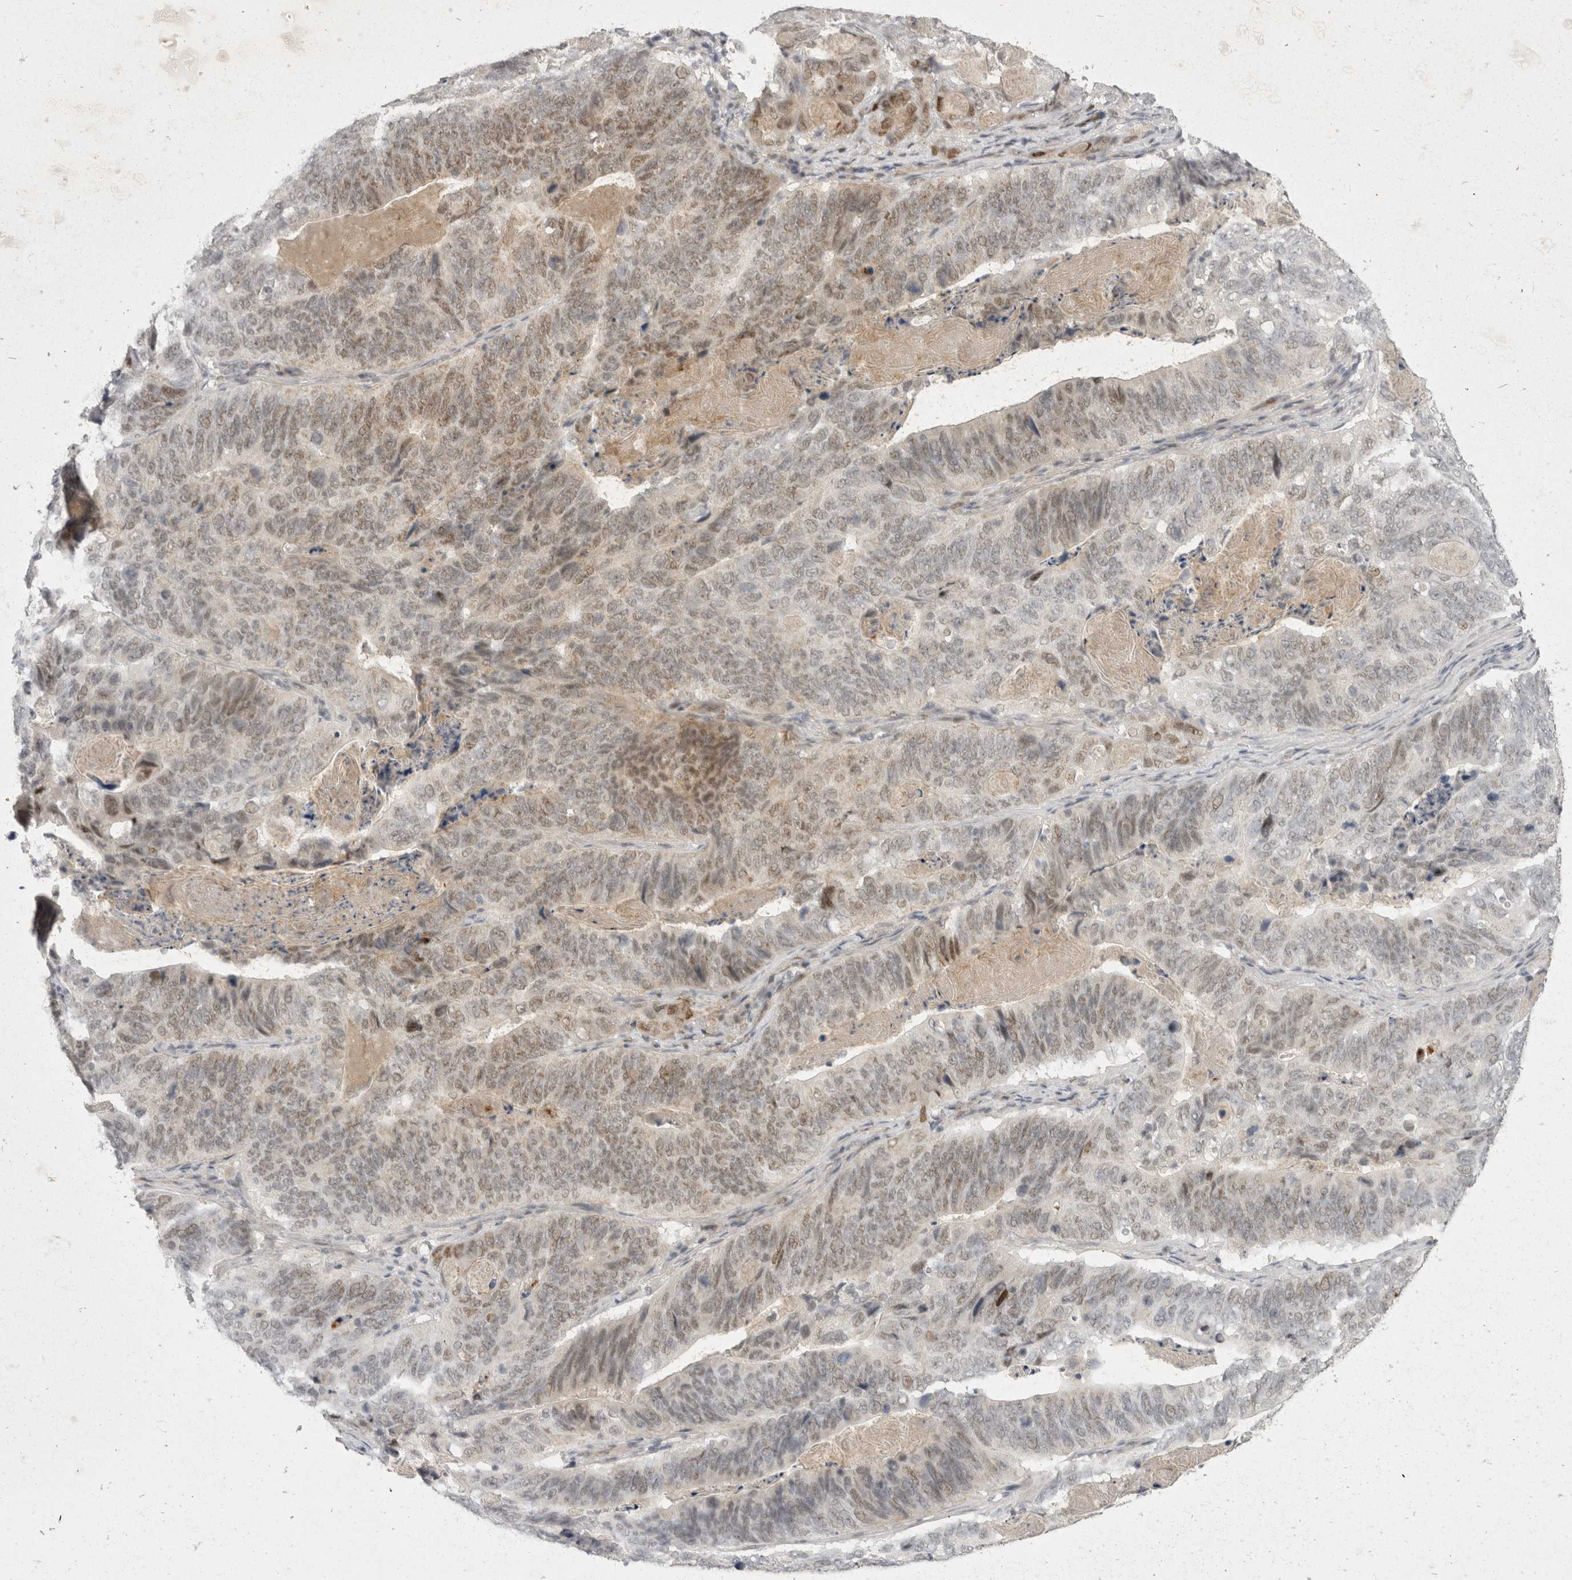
{"staining": {"intensity": "weak", "quantity": "25%-75%", "location": "nuclear"}, "tissue": "stomach cancer", "cell_type": "Tumor cells", "image_type": "cancer", "snomed": [{"axis": "morphology", "description": "Normal tissue, NOS"}, {"axis": "morphology", "description": "Adenocarcinoma, NOS"}, {"axis": "topography", "description": "Stomach"}], "caption": "A high-resolution micrograph shows immunohistochemistry staining of adenocarcinoma (stomach), which displays weak nuclear positivity in approximately 25%-75% of tumor cells.", "gene": "TOM1L2", "patient": {"sex": "female", "age": 89}}